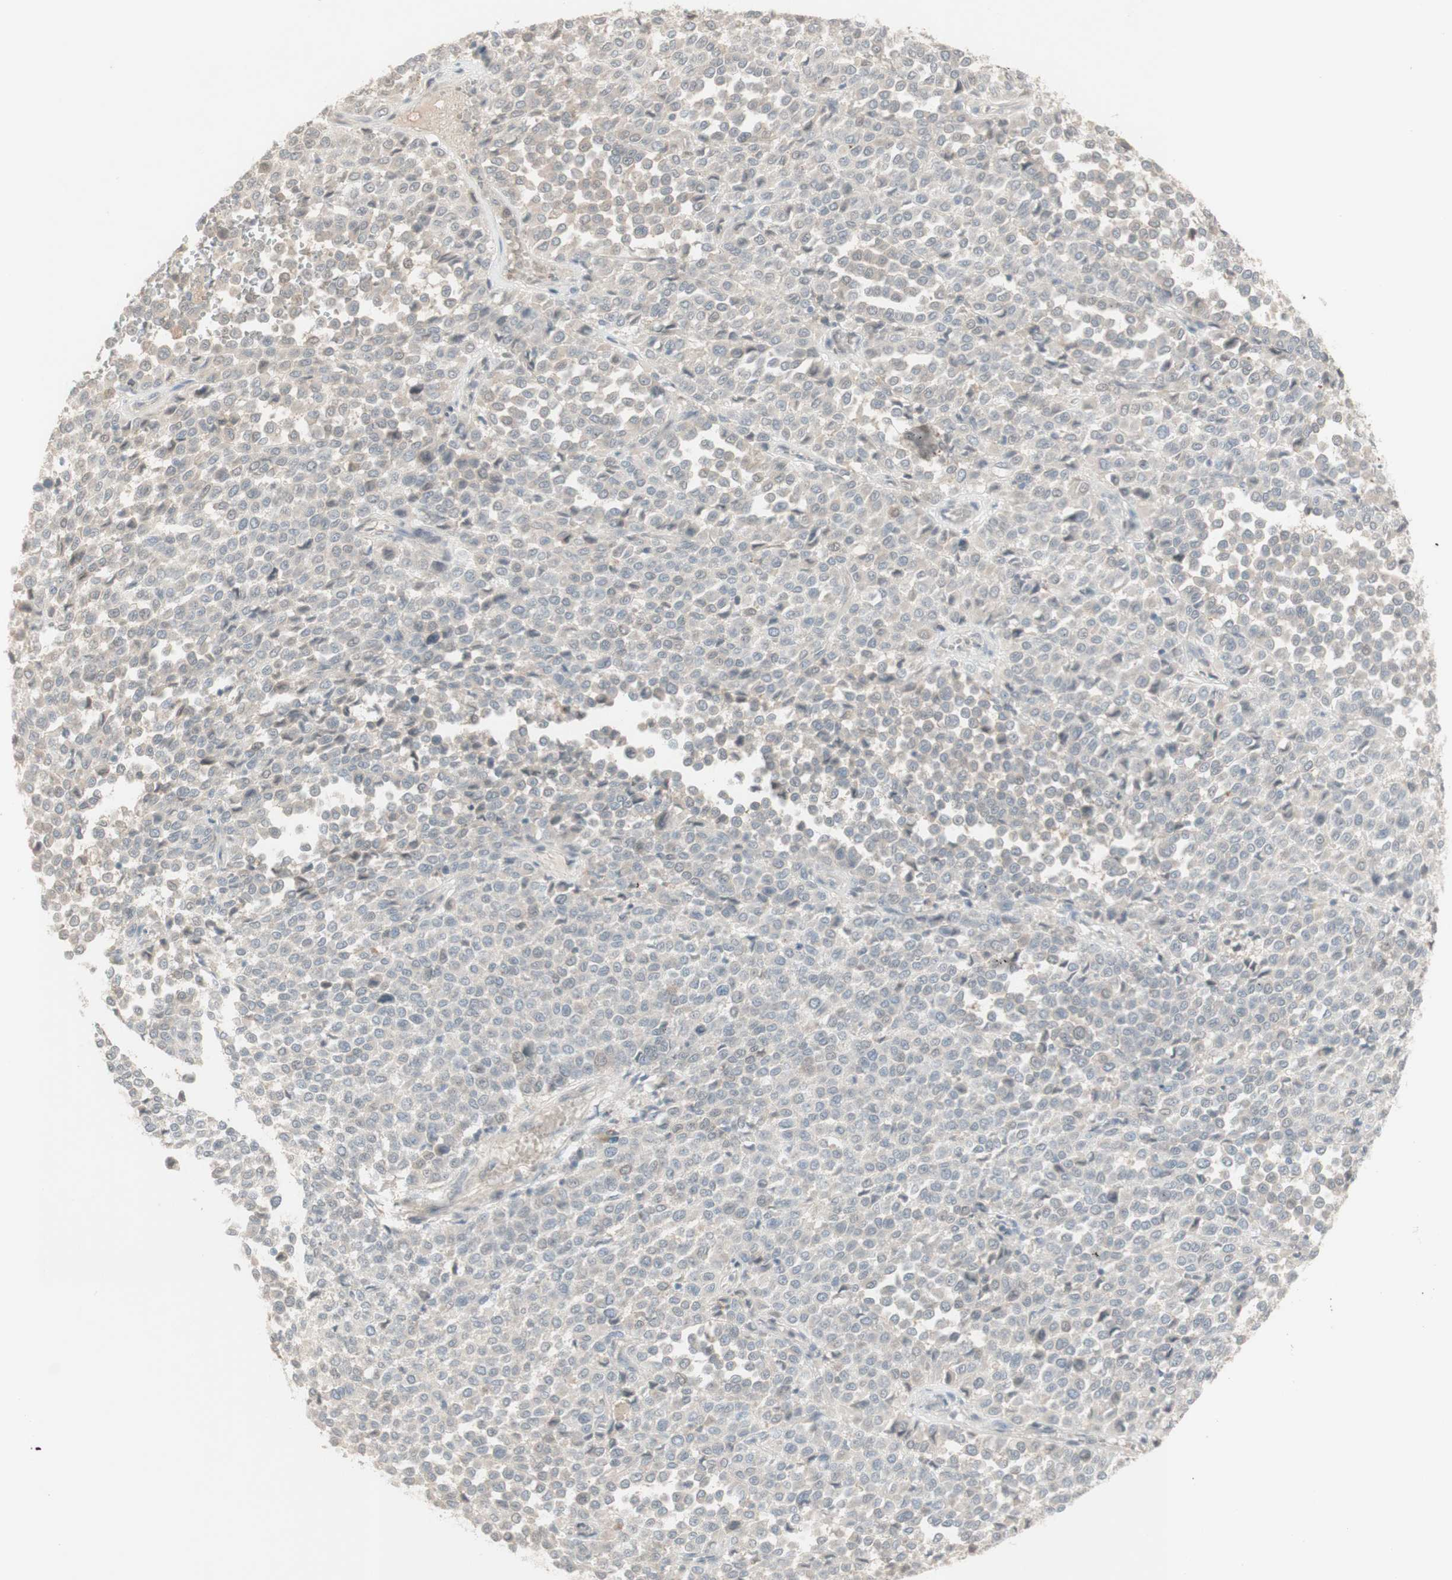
{"staining": {"intensity": "negative", "quantity": "none", "location": "none"}, "tissue": "melanoma", "cell_type": "Tumor cells", "image_type": "cancer", "snomed": [{"axis": "morphology", "description": "Malignant melanoma, Metastatic site"}, {"axis": "topography", "description": "Pancreas"}], "caption": "This photomicrograph is of malignant melanoma (metastatic site) stained with IHC to label a protein in brown with the nuclei are counter-stained blue. There is no expression in tumor cells.", "gene": "PLCD4", "patient": {"sex": "female", "age": 30}}